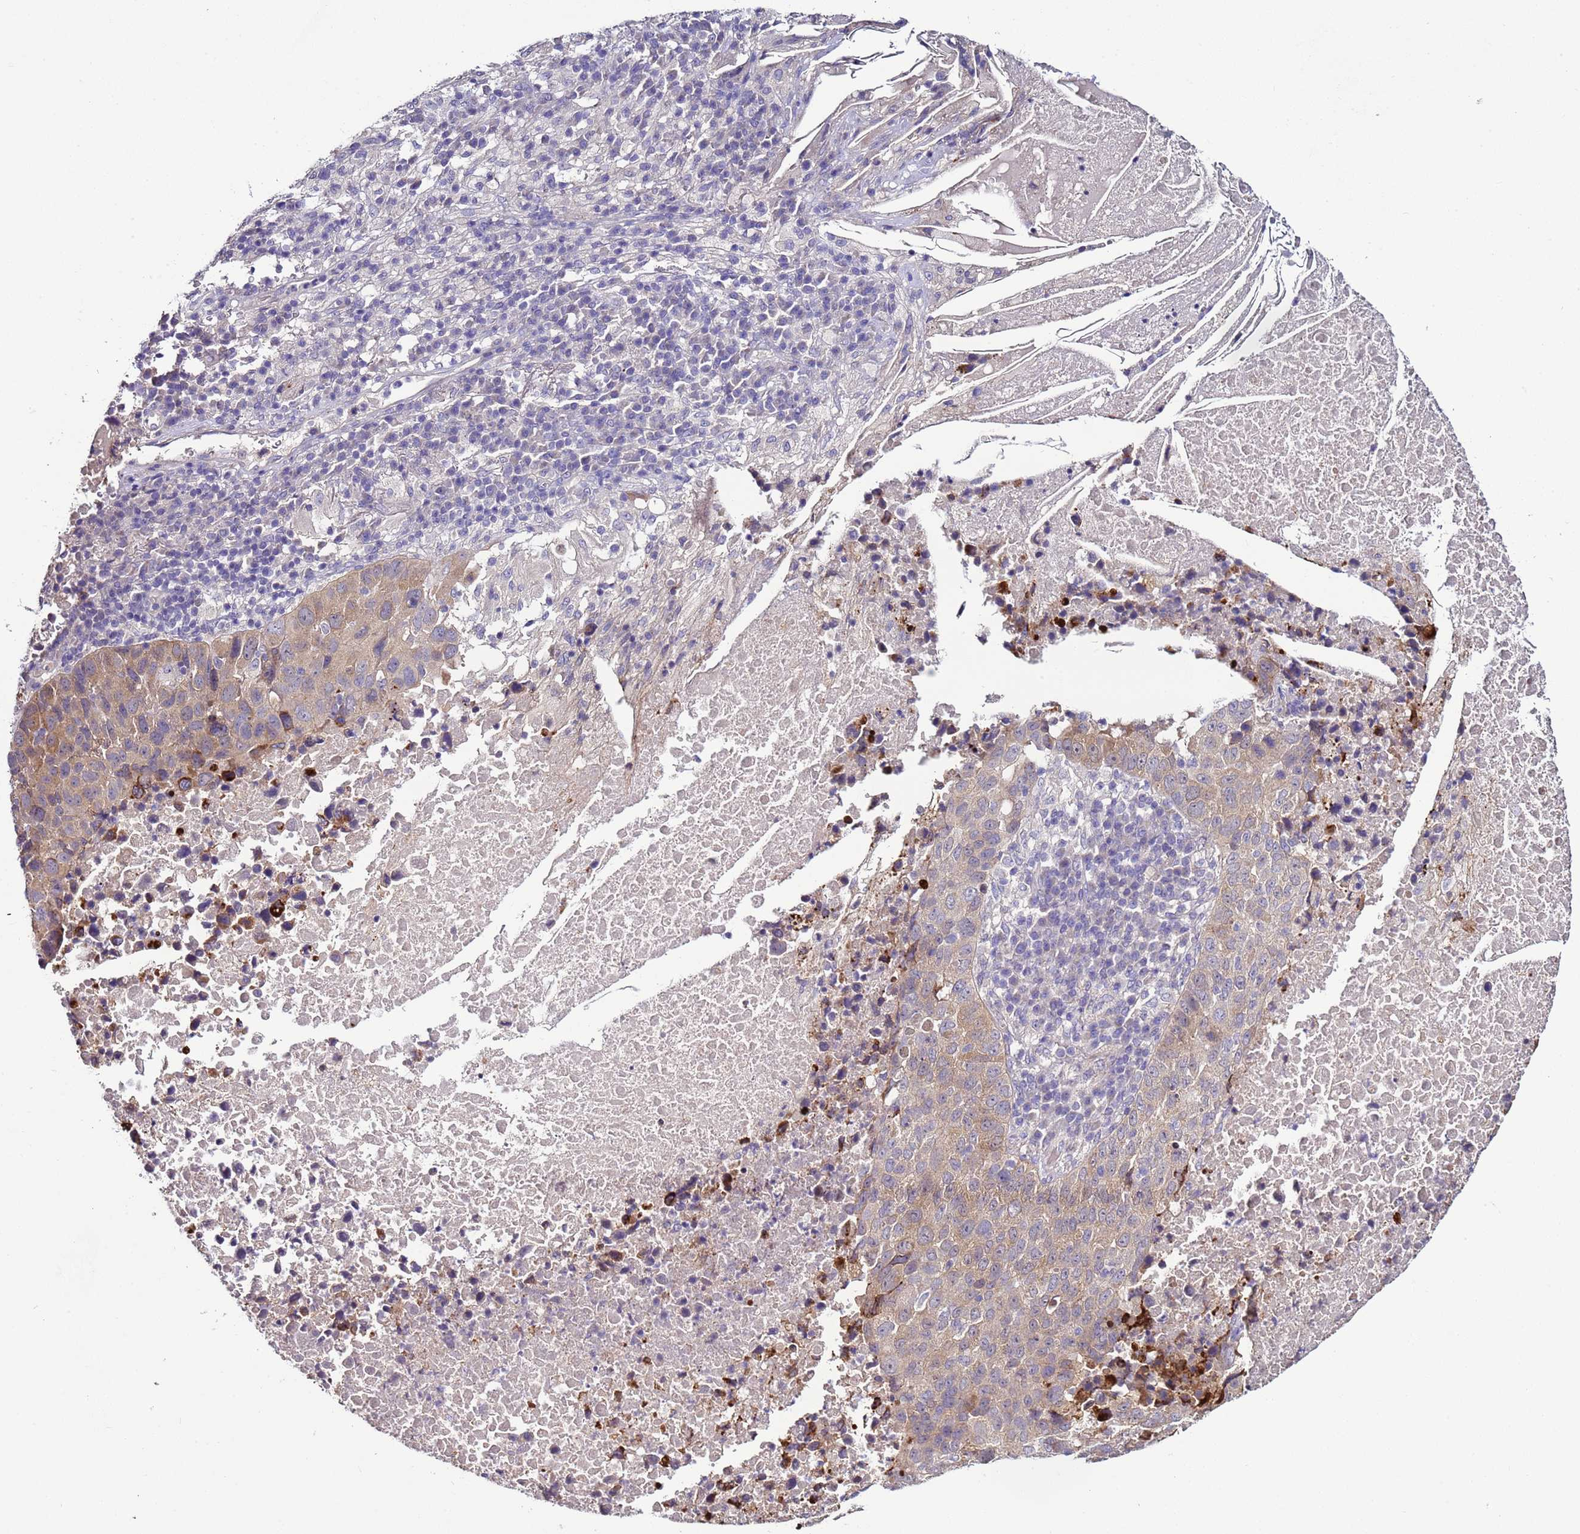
{"staining": {"intensity": "weak", "quantity": "<25%", "location": "cytoplasmic/membranous"}, "tissue": "lung cancer", "cell_type": "Tumor cells", "image_type": "cancer", "snomed": [{"axis": "morphology", "description": "Squamous cell carcinoma, NOS"}, {"axis": "topography", "description": "Lung"}], "caption": "This is a image of IHC staining of squamous cell carcinoma (lung), which shows no positivity in tumor cells. The staining was performed using DAB (3,3'-diaminobenzidine) to visualize the protein expression in brown, while the nuclei were stained in blue with hematoxylin (Magnification: 20x).", "gene": "RABL2B", "patient": {"sex": "male", "age": 73}}